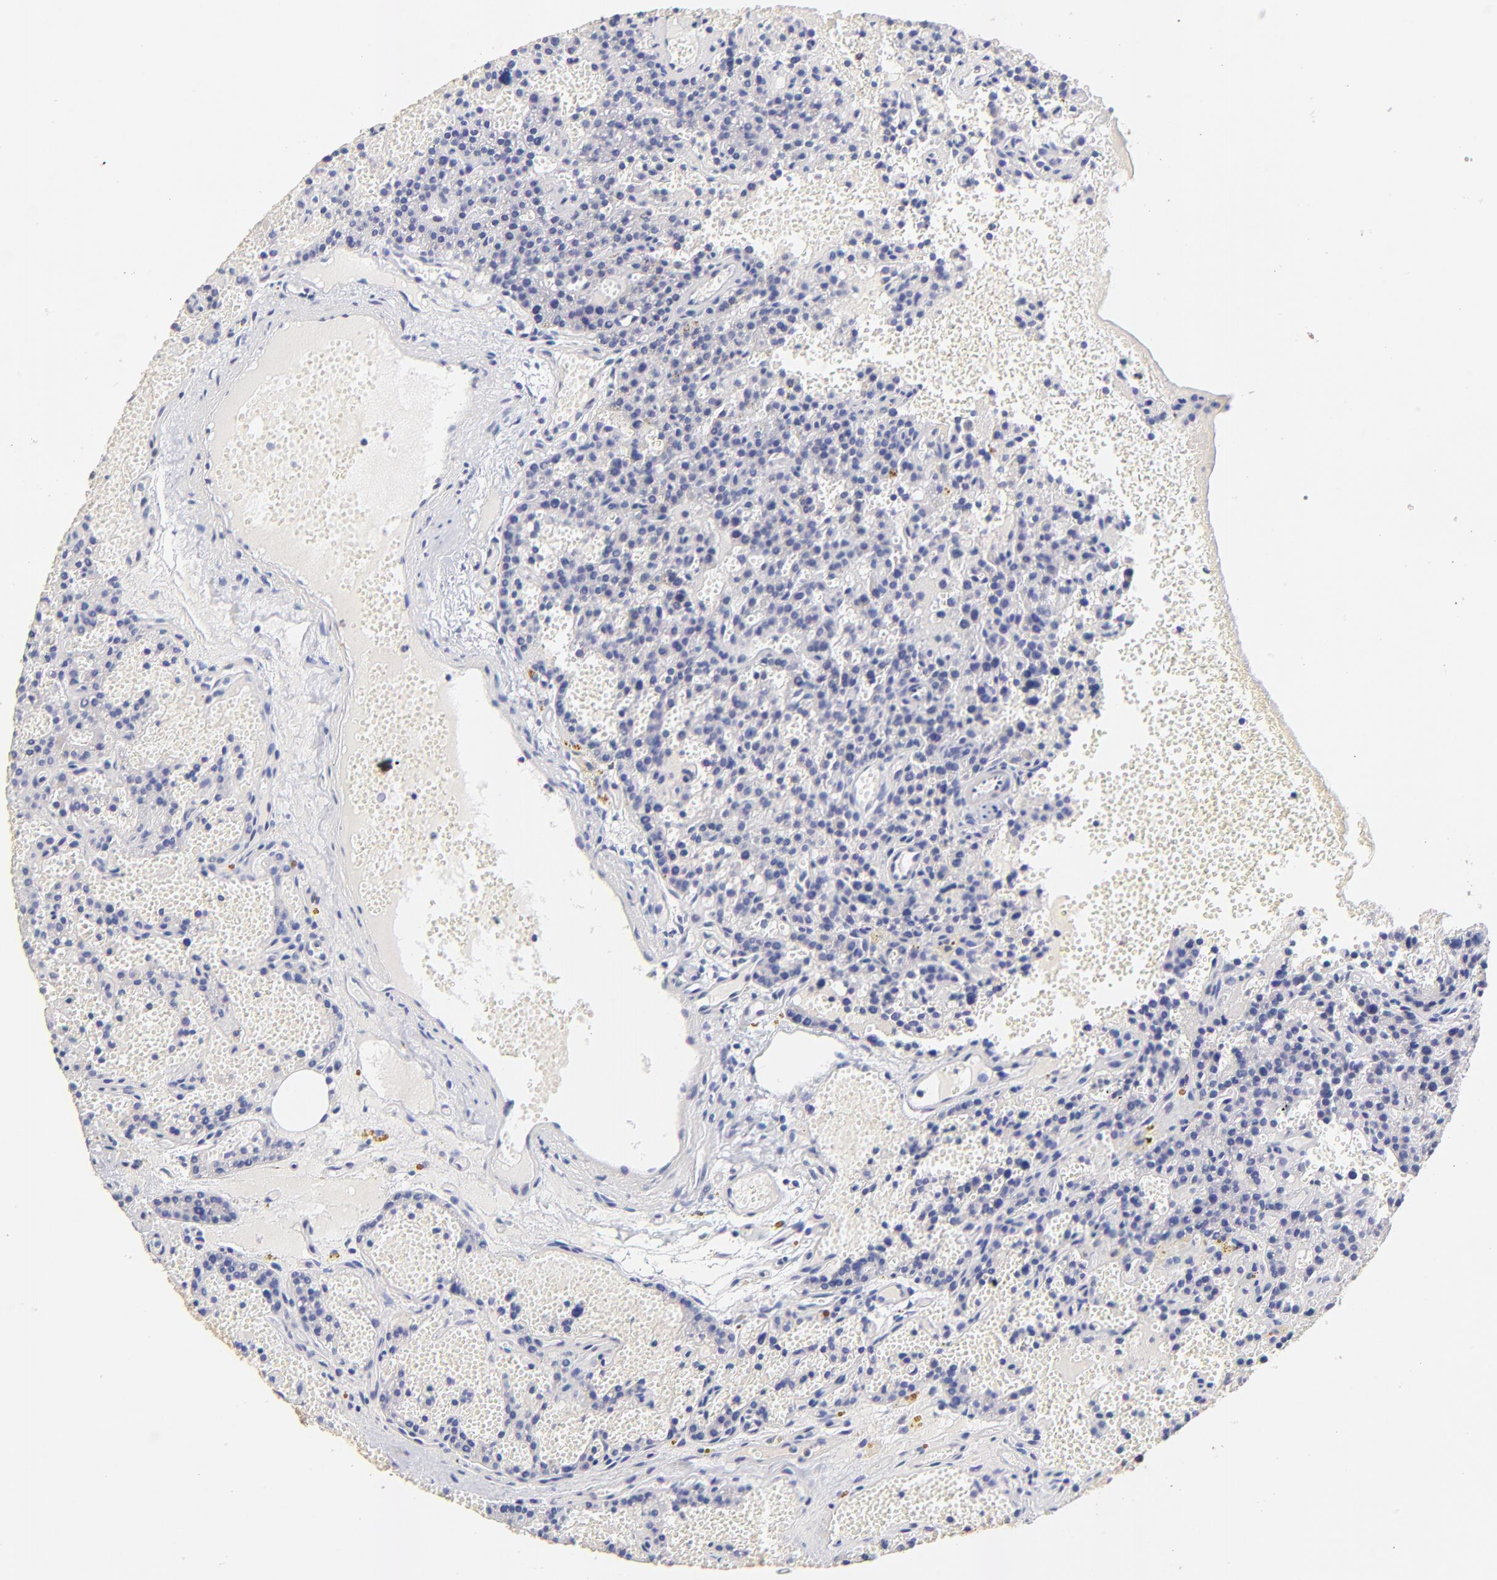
{"staining": {"intensity": "negative", "quantity": "none", "location": "none"}, "tissue": "parathyroid gland", "cell_type": "Glandular cells", "image_type": "normal", "snomed": [{"axis": "morphology", "description": "Normal tissue, NOS"}, {"axis": "topography", "description": "Parathyroid gland"}], "caption": "A high-resolution image shows immunohistochemistry (IHC) staining of normal parathyroid gland, which reveals no significant positivity in glandular cells. Brightfield microscopy of IHC stained with DAB (3,3'-diaminobenzidine) (brown) and hematoxylin (blue), captured at high magnification.", "gene": "BBOF1", "patient": {"sex": "male", "age": 25}}